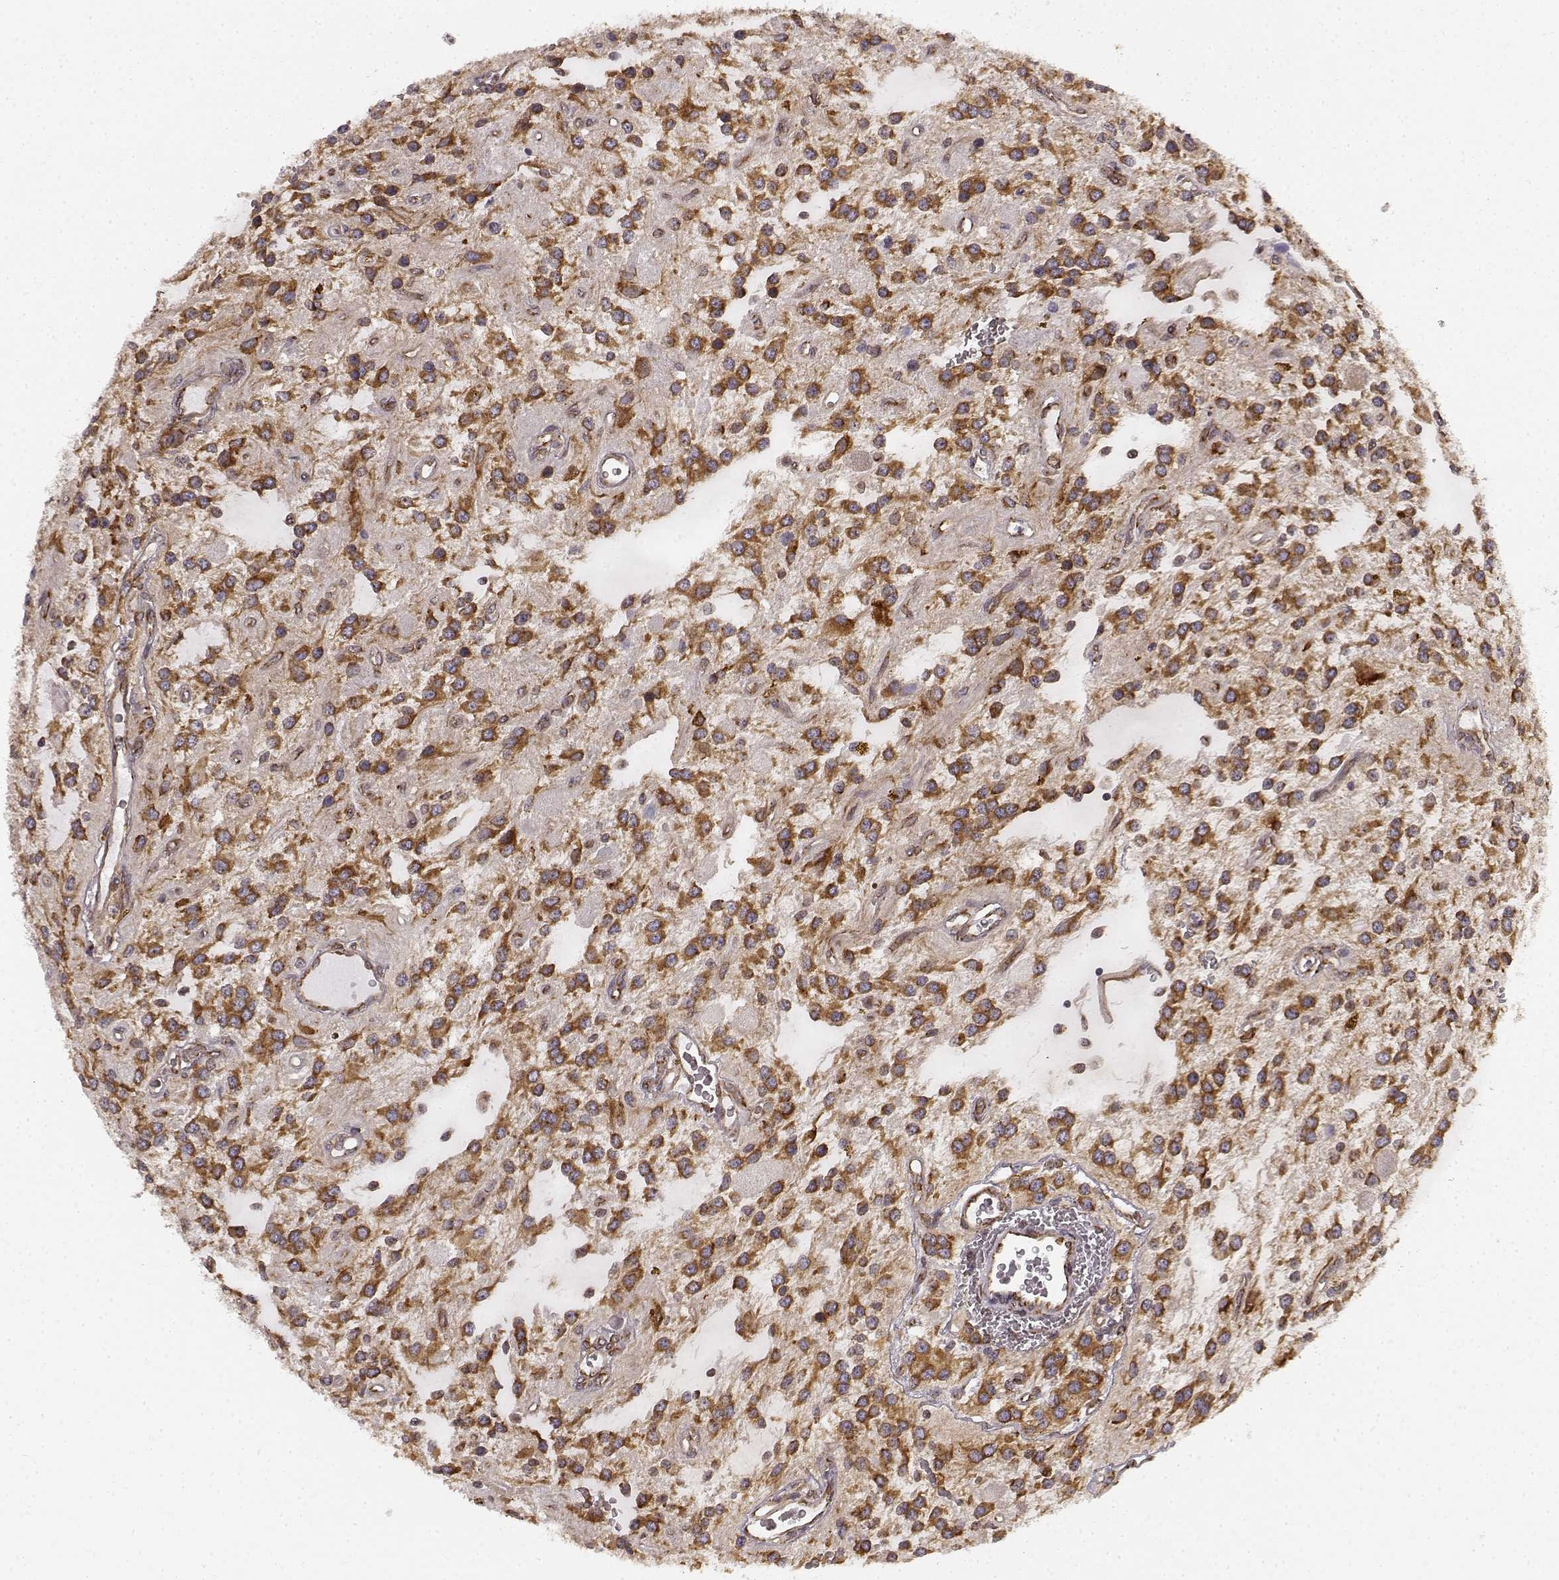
{"staining": {"intensity": "strong", "quantity": "25%-75%", "location": "cytoplasmic/membranous"}, "tissue": "glioma", "cell_type": "Tumor cells", "image_type": "cancer", "snomed": [{"axis": "morphology", "description": "Glioma, malignant, Low grade"}, {"axis": "topography", "description": "Cerebellum"}], "caption": "A brown stain labels strong cytoplasmic/membranous positivity of a protein in human malignant glioma (low-grade) tumor cells. Using DAB (3,3'-diaminobenzidine) (brown) and hematoxylin (blue) stains, captured at high magnification using brightfield microscopy.", "gene": "TMEM14A", "patient": {"sex": "female", "age": 14}}